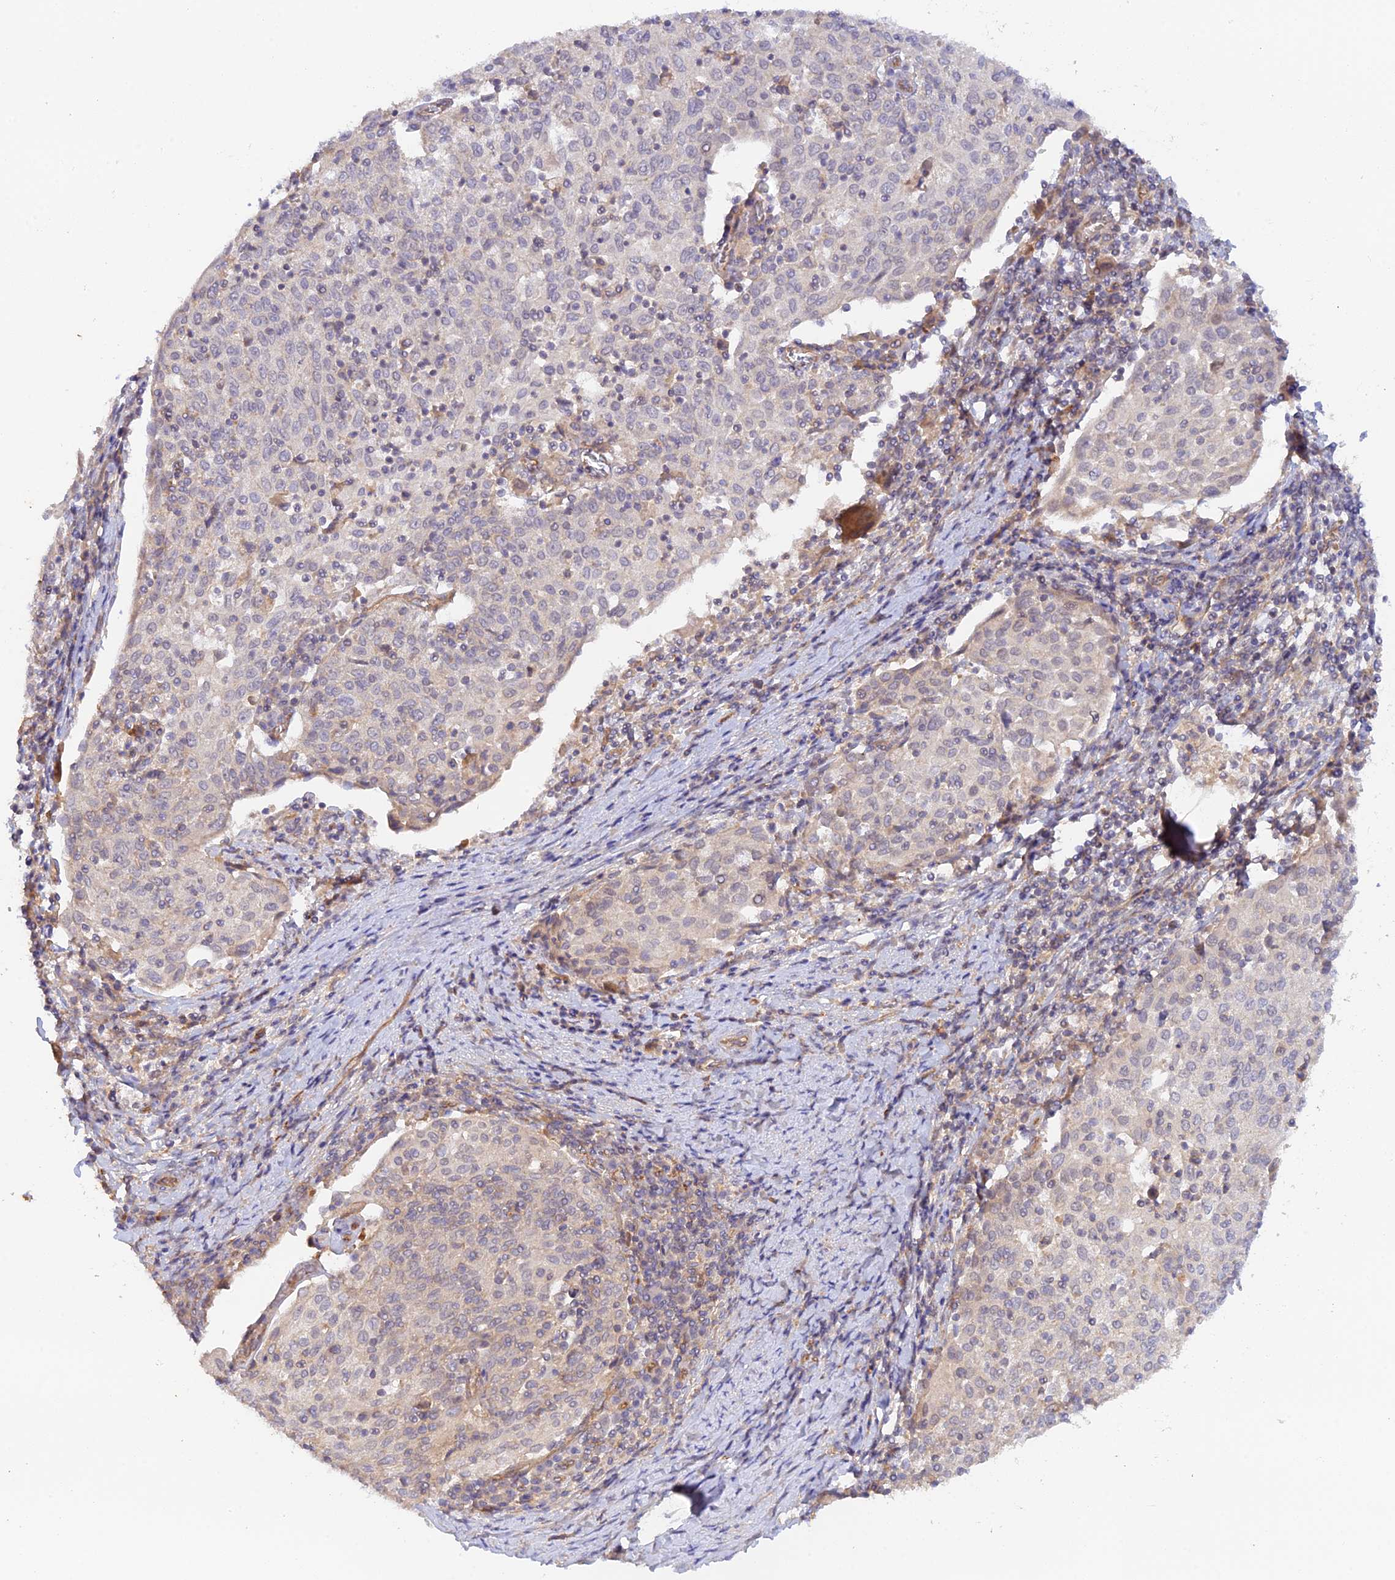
{"staining": {"intensity": "negative", "quantity": "none", "location": "none"}, "tissue": "cervical cancer", "cell_type": "Tumor cells", "image_type": "cancer", "snomed": [{"axis": "morphology", "description": "Squamous cell carcinoma, NOS"}, {"axis": "topography", "description": "Cervix"}], "caption": "IHC photomicrograph of neoplastic tissue: cervical squamous cell carcinoma stained with DAB (3,3'-diaminobenzidine) shows no significant protein staining in tumor cells.", "gene": "MYO9A", "patient": {"sex": "female", "age": 52}}